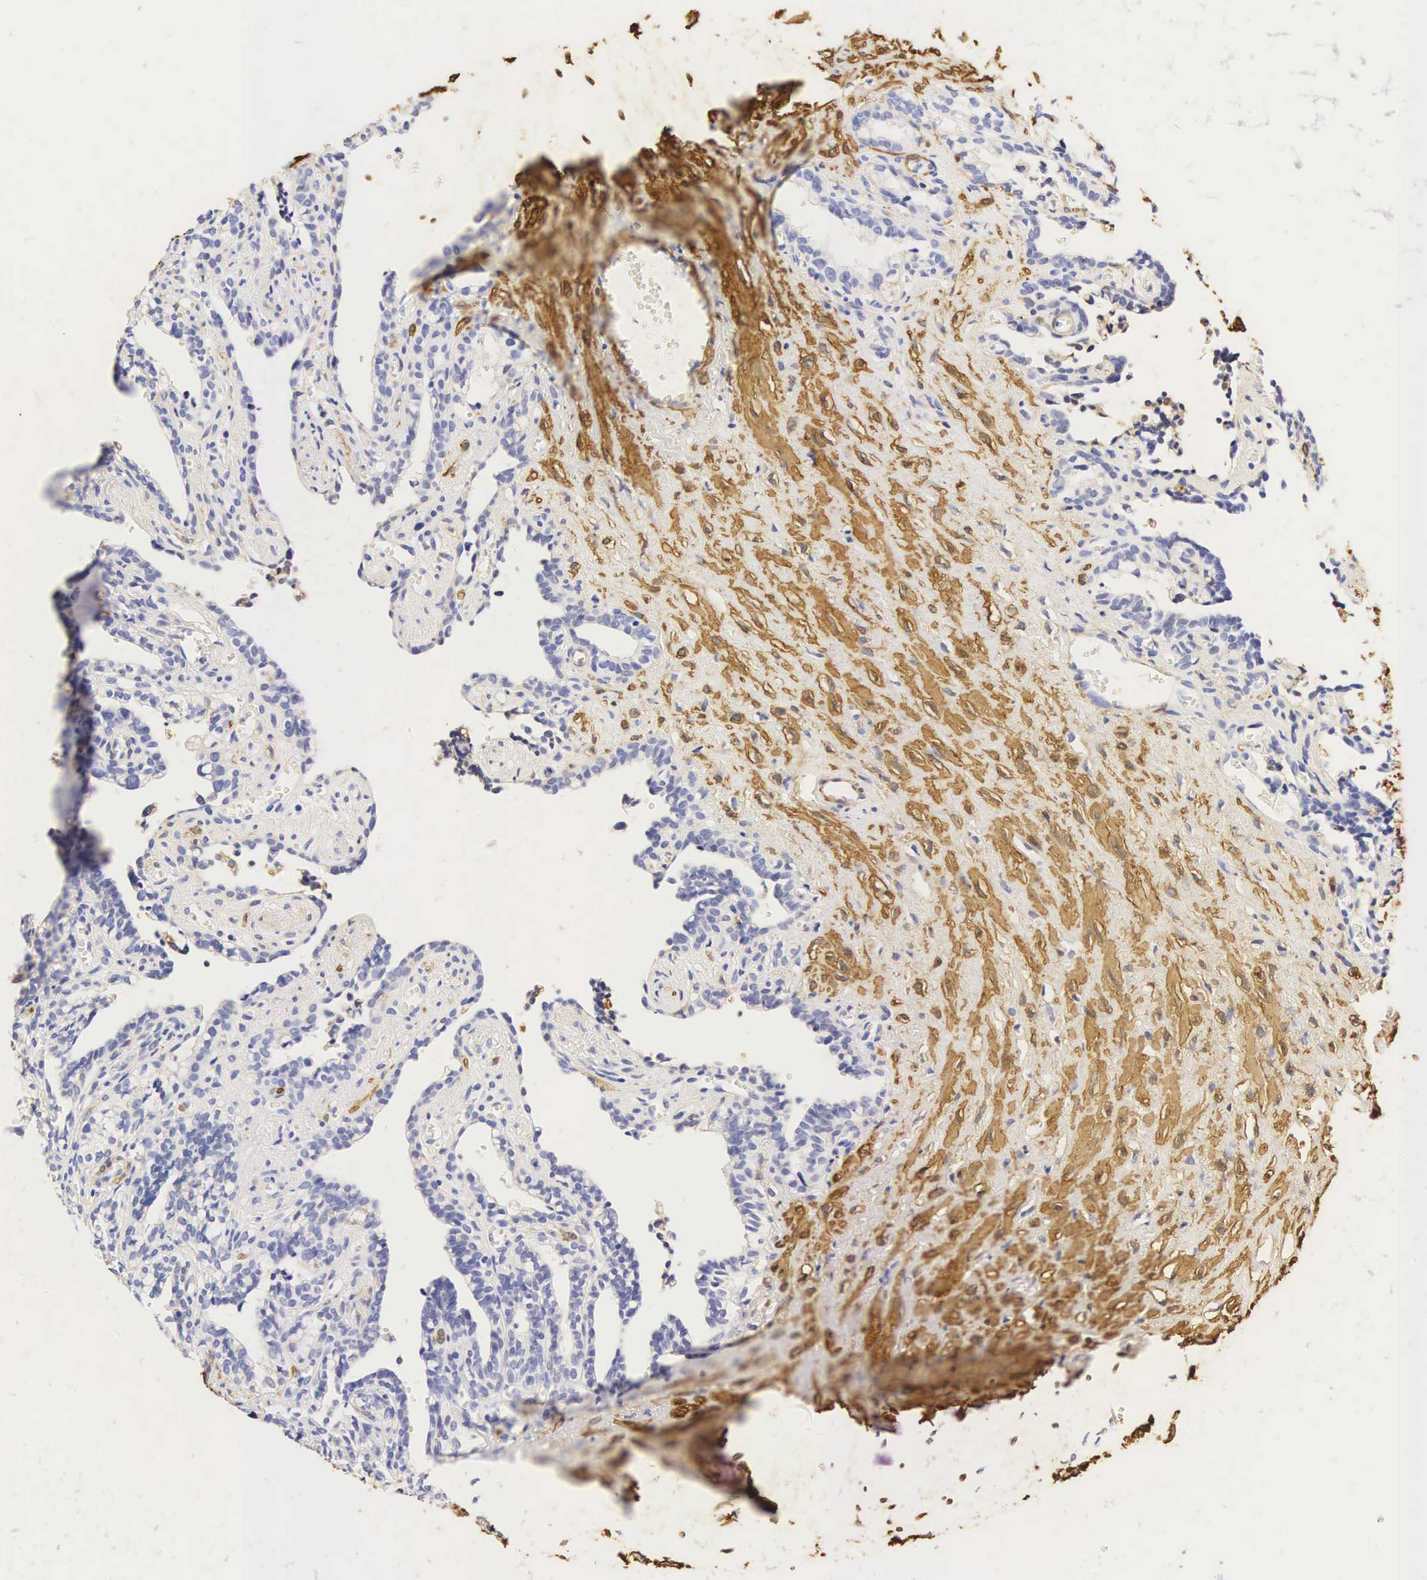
{"staining": {"intensity": "negative", "quantity": "none", "location": "none"}, "tissue": "seminal vesicle", "cell_type": "Glandular cells", "image_type": "normal", "snomed": [{"axis": "morphology", "description": "Normal tissue, NOS"}, {"axis": "topography", "description": "Seminal veicle"}], "caption": "Immunohistochemistry (IHC) image of benign seminal vesicle: human seminal vesicle stained with DAB (3,3'-diaminobenzidine) exhibits no significant protein positivity in glandular cells.", "gene": "CNN1", "patient": {"sex": "male", "age": 60}}